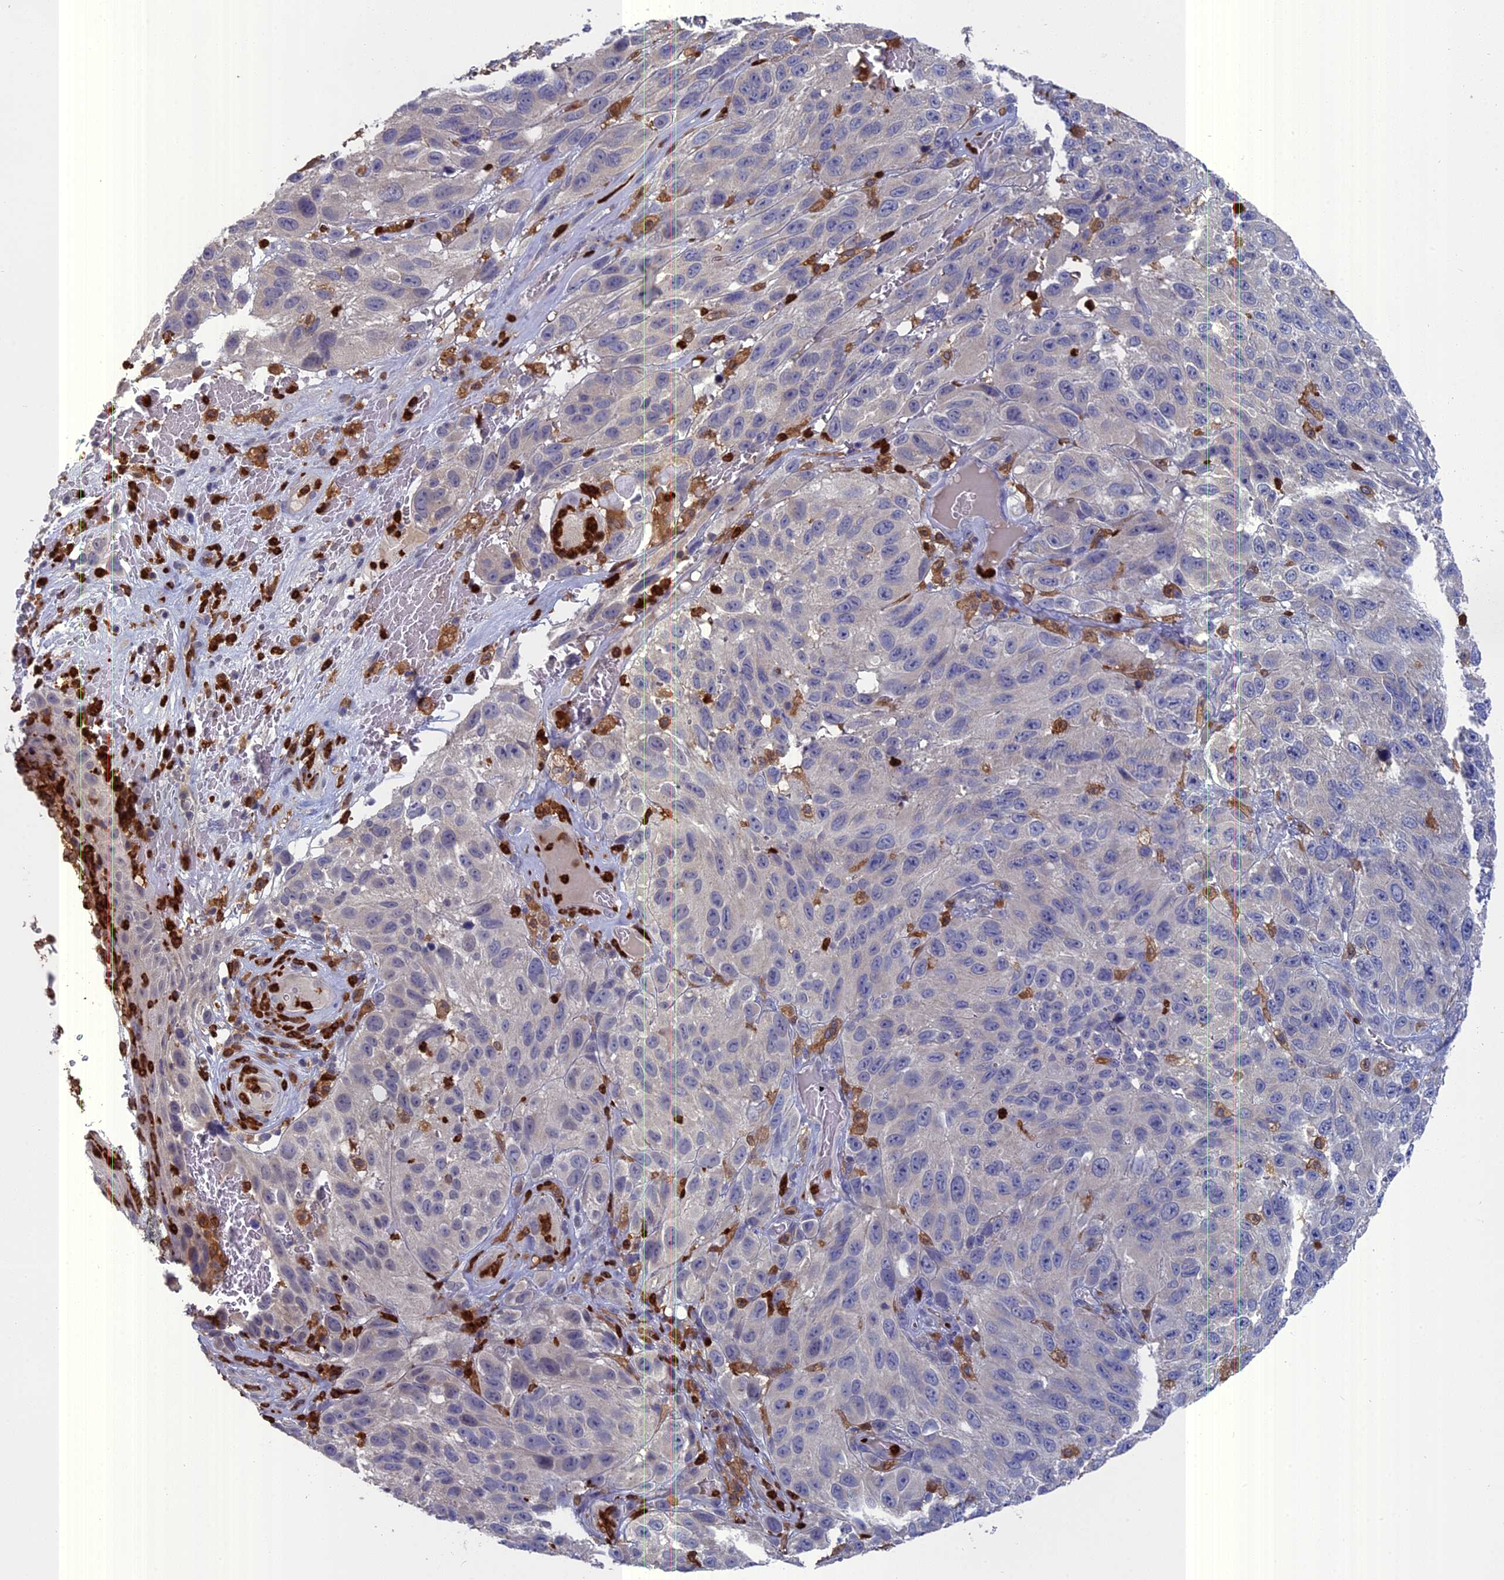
{"staining": {"intensity": "negative", "quantity": "none", "location": "none"}, "tissue": "melanoma", "cell_type": "Tumor cells", "image_type": "cancer", "snomed": [{"axis": "morphology", "description": "Malignant melanoma, NOS"}, {"axis": "topography", "description": "Skin"}], "caption": "This image is of melanoma stained with immunohistochemistry (IHC) to label a protein in brown with the nuclei are counter-stained blue. There is no staining in tumor cells.", "gene": "NCF4", "patient": {"sex": "female", "age": 96}}